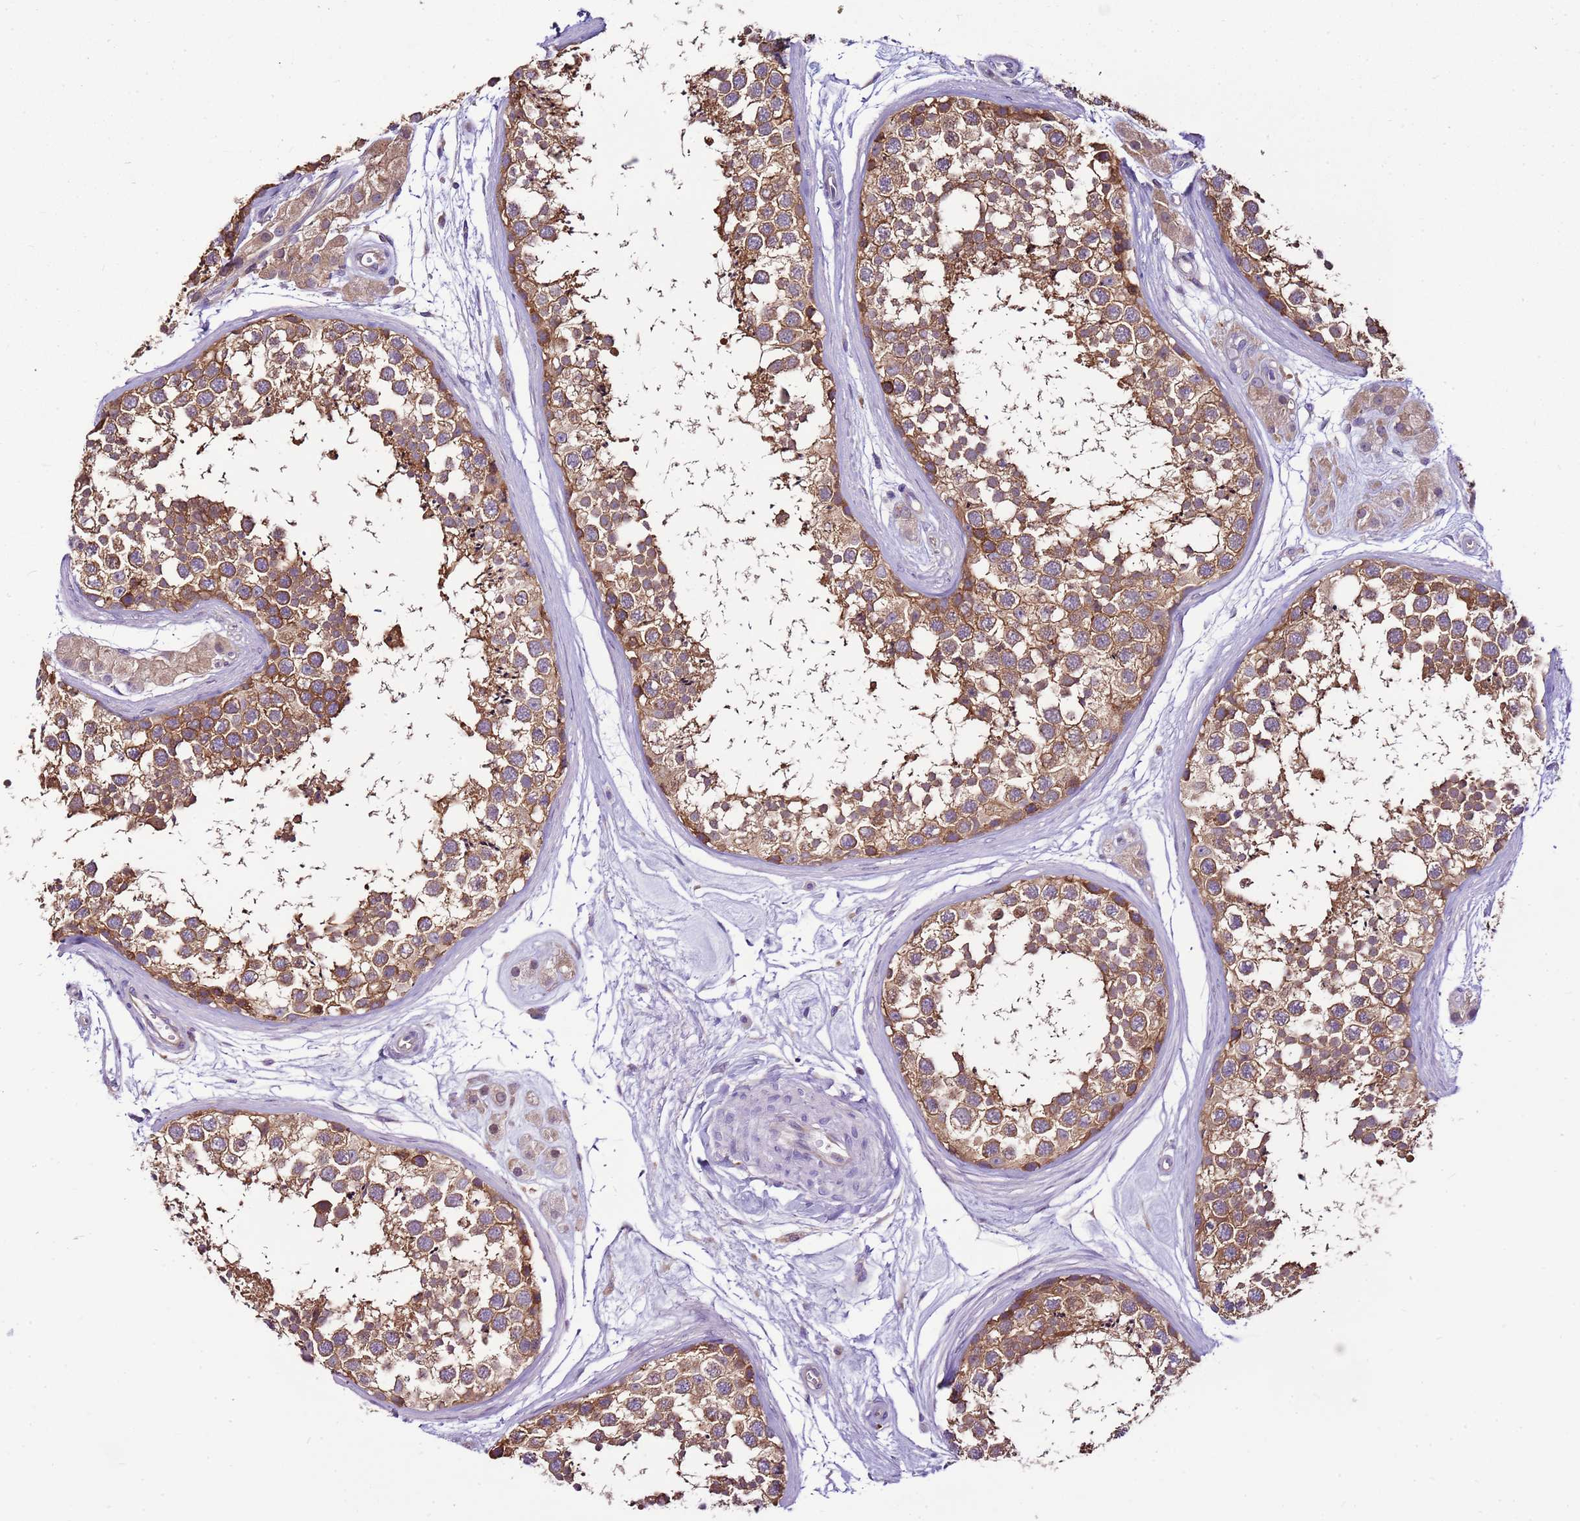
{"staining": {"intensity": "moderate", "quantity": ">75%", "location": "cytoplasmic/membranous"}, "tissue": "testis", "cell_type": "Cells in seminiferous ducts", "image_type": "normal", "snomed": [{"axis": "morphology", "description": "Normal tissue, NOS"}, {"axis": "topography", "description": "Testis"}], "caption": "Protein expression analysis of normal human testis reveals moderate cytoplasmic/membranous expression in about >75% of cells in seminiferous ducts. Nuclei are stained in blue.", "gene": "ATXN2L", "patient": {"sex": "male", "age": 56}}